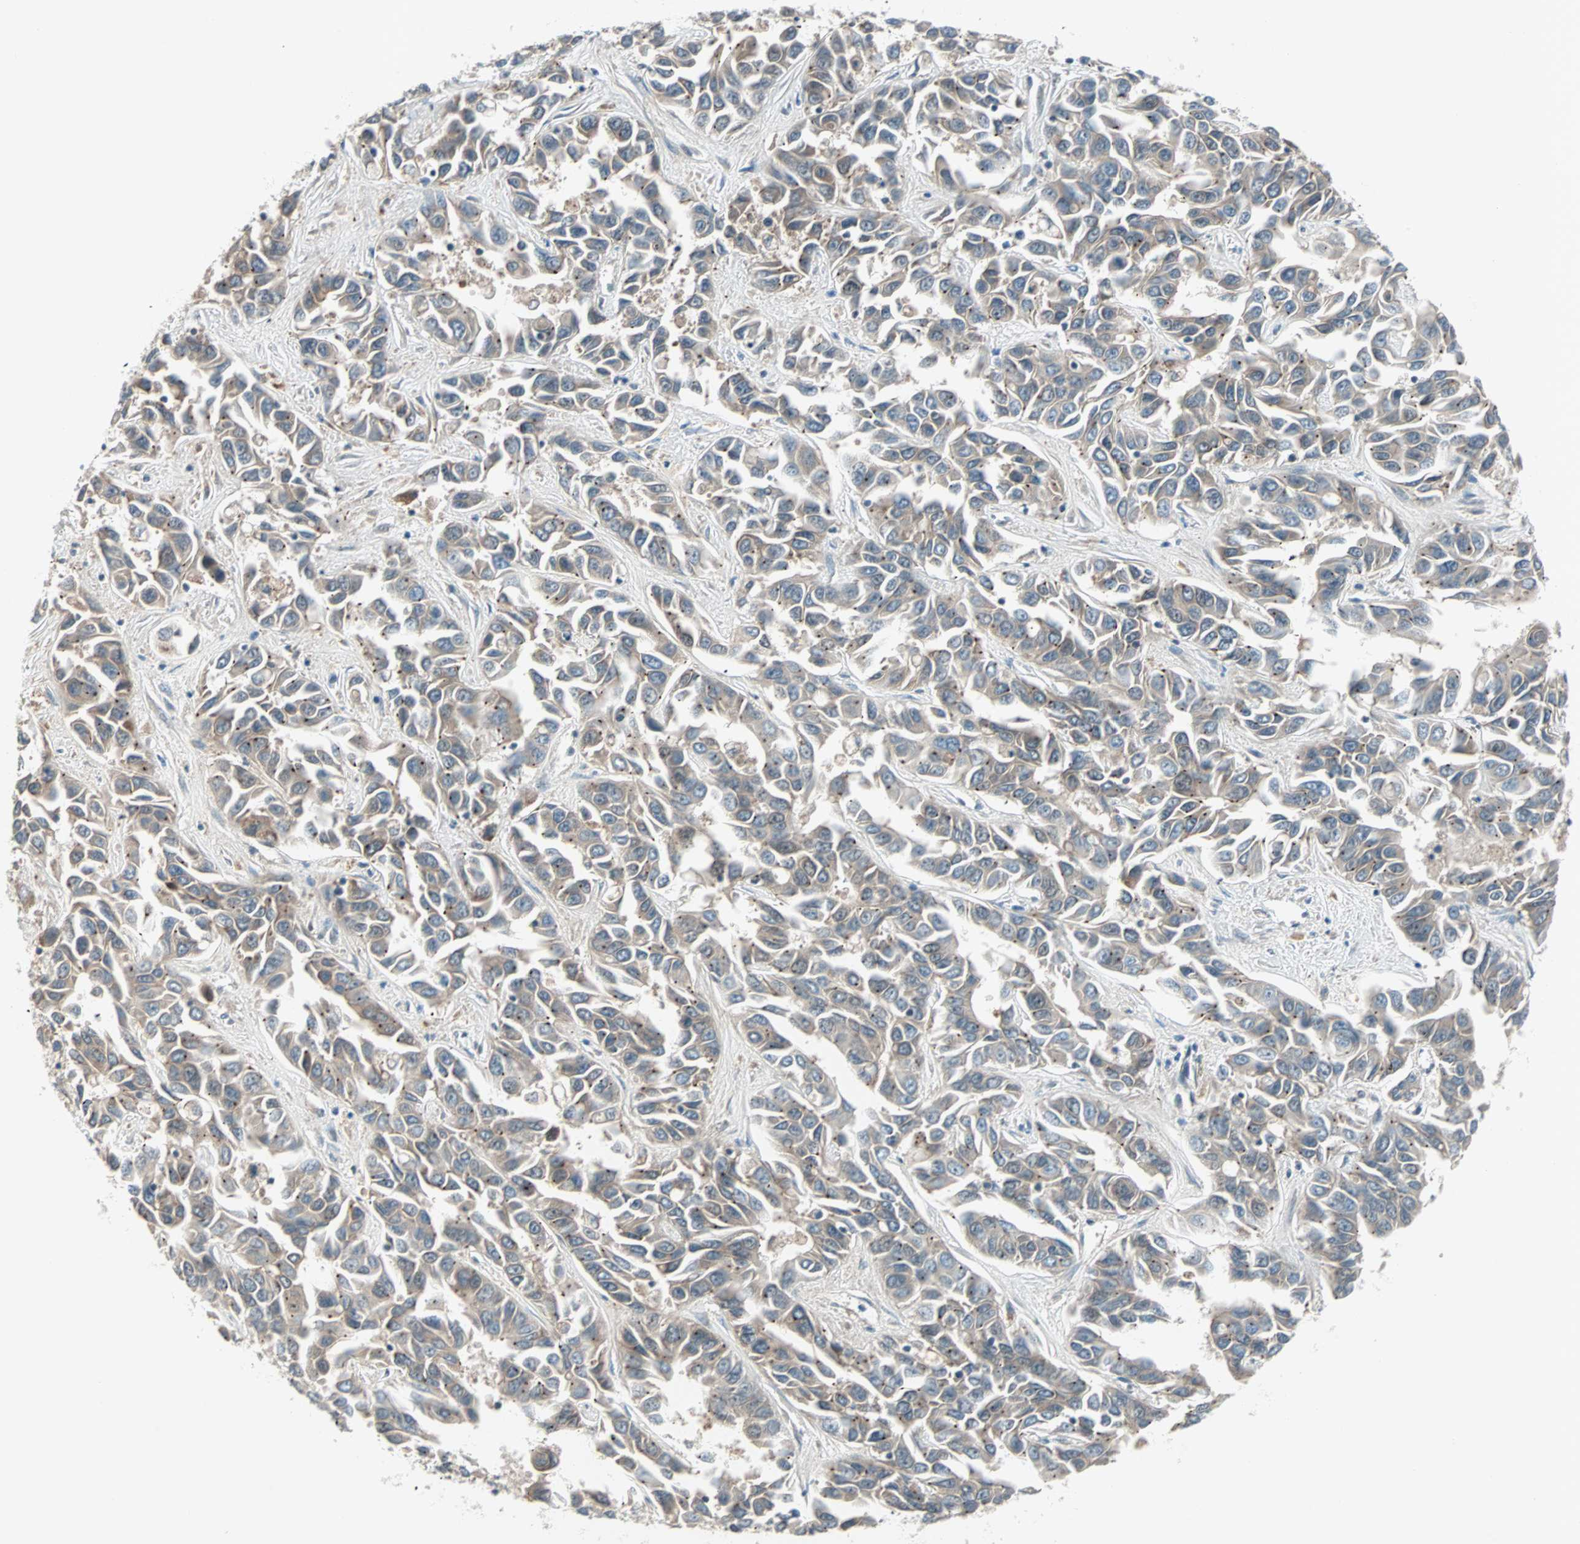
{"staining": {"intensity": "weak", "quantity": ">75%", "location": "cytoplasmic/membranous"}, "tissue": "liver cancer", "cell_type": "Tumor cells", "image_type": "cancer", "snomed": [{"axis": "morphology", "description": "Cholangiocarcinoma"}, {"axis": "topography", "description": "Liver"}], "caption": "Immunohistochemical staining of human liver cholangiocarcinoma demonstrates low levels of weak cytoplasmic/membranous expression in about >75% of tumor cells. (DAB (3,3'-diaminobenzidine) = brown stain, brightfield microscopy at high magnification).", "gene": "PGBD1", "patient": {"sex": "female", "age": 52}}